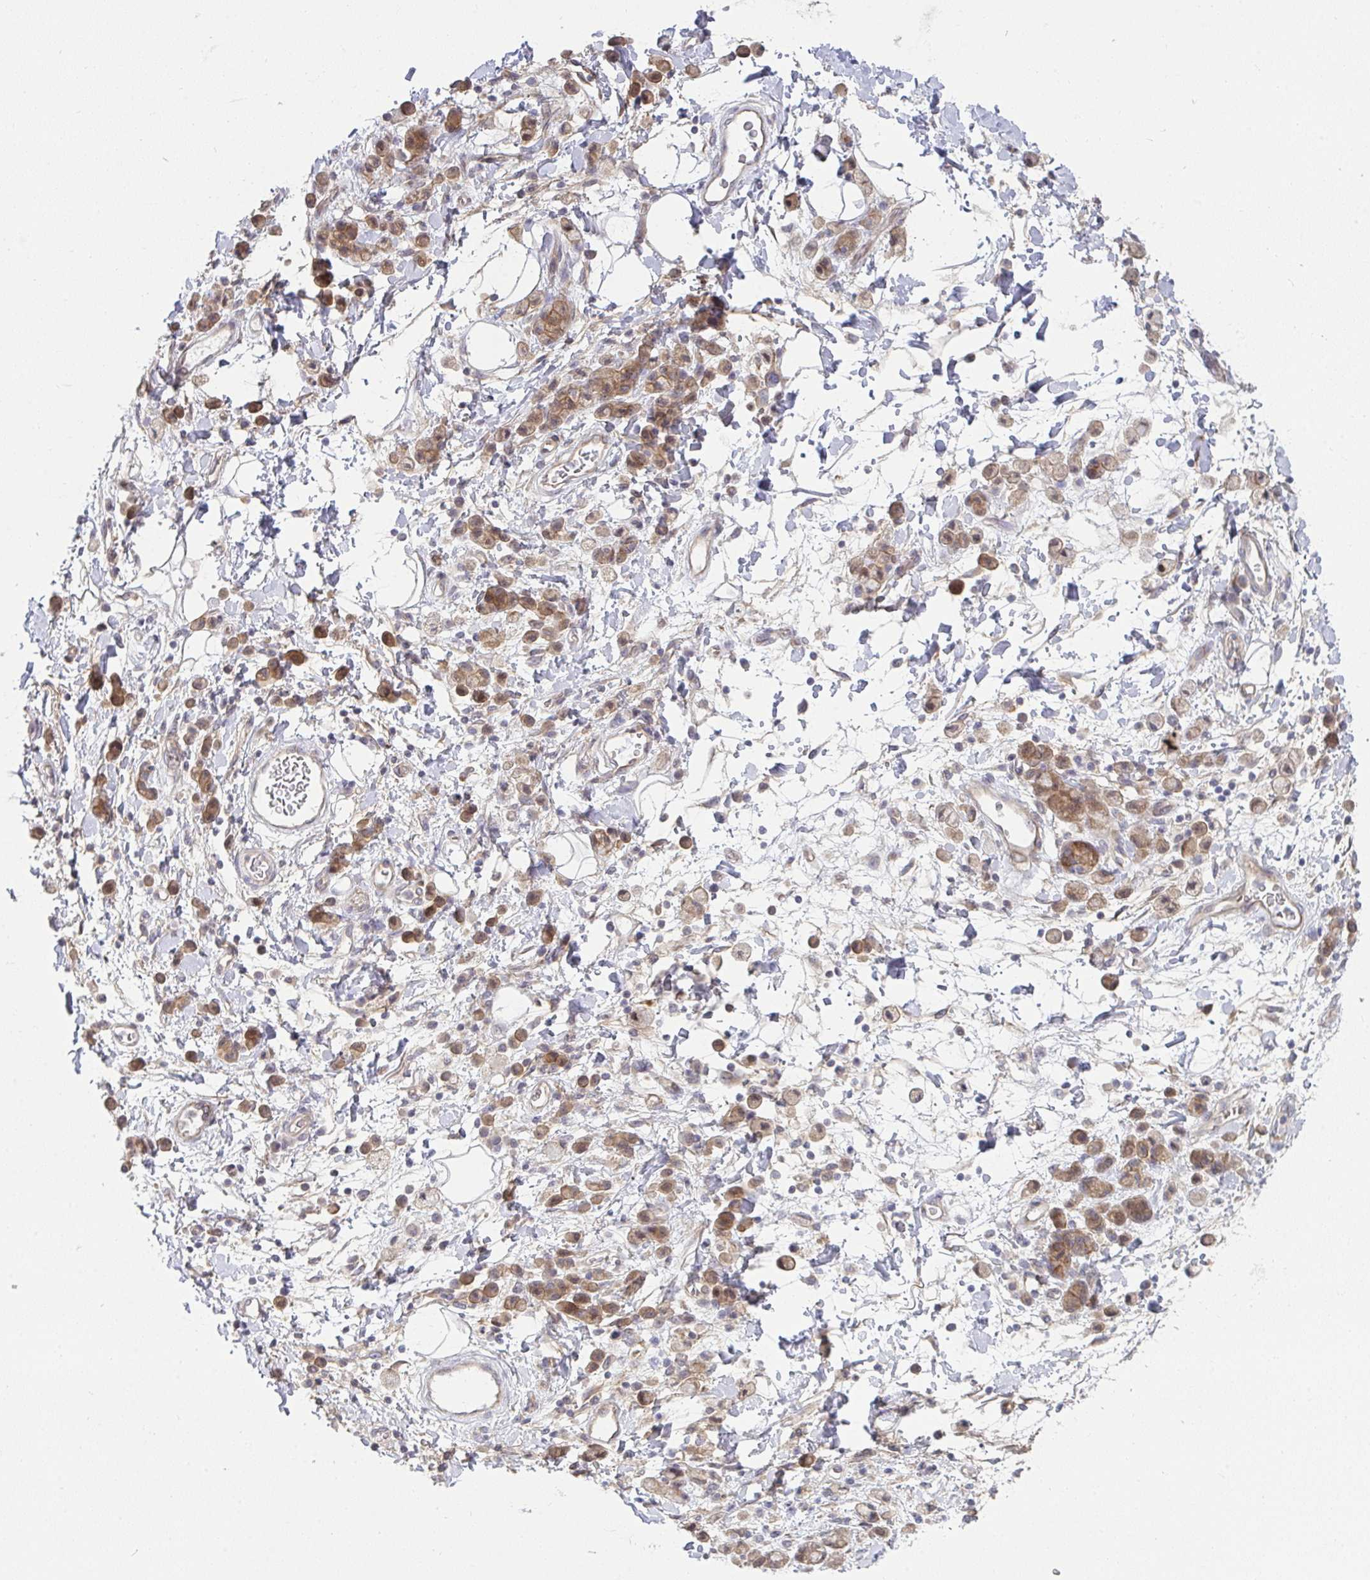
{"staining": {"intensity": "moderate", "quantity": ">75%", "location": "cytoplasmic/membranous"}, "tissue": "stomach cancer", "cell_type": "Tumor cells", "image_type": "cancer", "snomed": [{"axis": "morphology", "description": "Adenocarcinoma, NOS"}, {"axis": "topography", "description": "Stomach"}], "caption": "DAB (3,3'-diaminobenzidine) immunohistochemical staining of stomach cancer exhibits moderate cytoplasmic/membranous protein staining in about >75% of tumor cells.", "gene": "CASP9", "patient": {"sex": "male", "age": 77}}